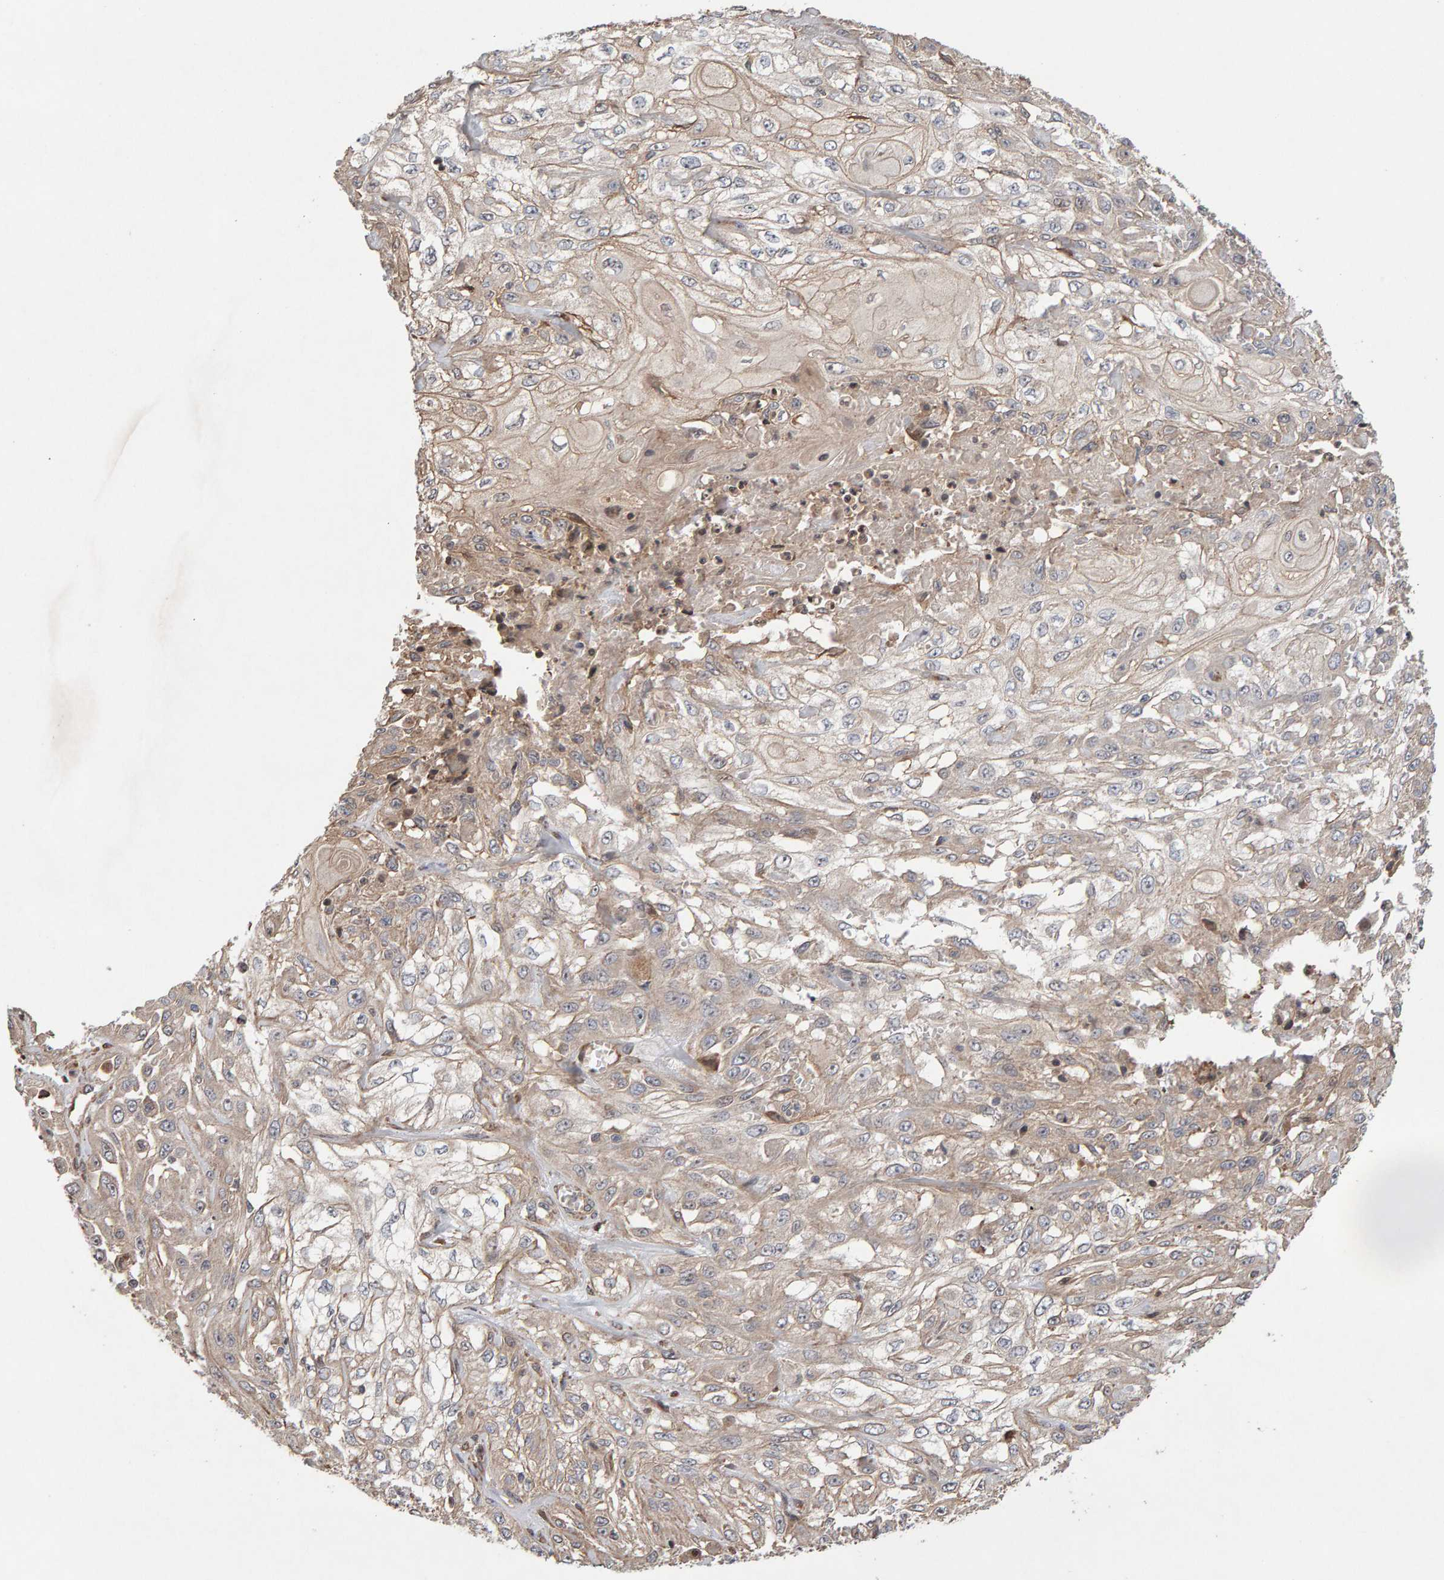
{"staining": {"intensity": "weak", "quantity": "<25%", "location": "cytoplasmic/membranous"}, "tissue": "skin cancer", "cell_type": "Tumor cells", "image_type": "cancer", "snomed": [{"axis": "morphology", "description": "Squamous cell carcinoma, NOS"}, {"axis": "morphology", "description": "Squamous cell carcinoma, metastatic, NOS"}, {"axis": "topography", "description": "Skin"}, {"axis": "topography", "description": "Lymph node"}], "caption": "Photomicrograph shows no protein staining in tumor cells of squamous cell carcinoma (skin) tissue. (IHC, brightfield microscopy, high magnification).", "gene": "LZTS1", "patient": {"sex": "male", "age": 75}}